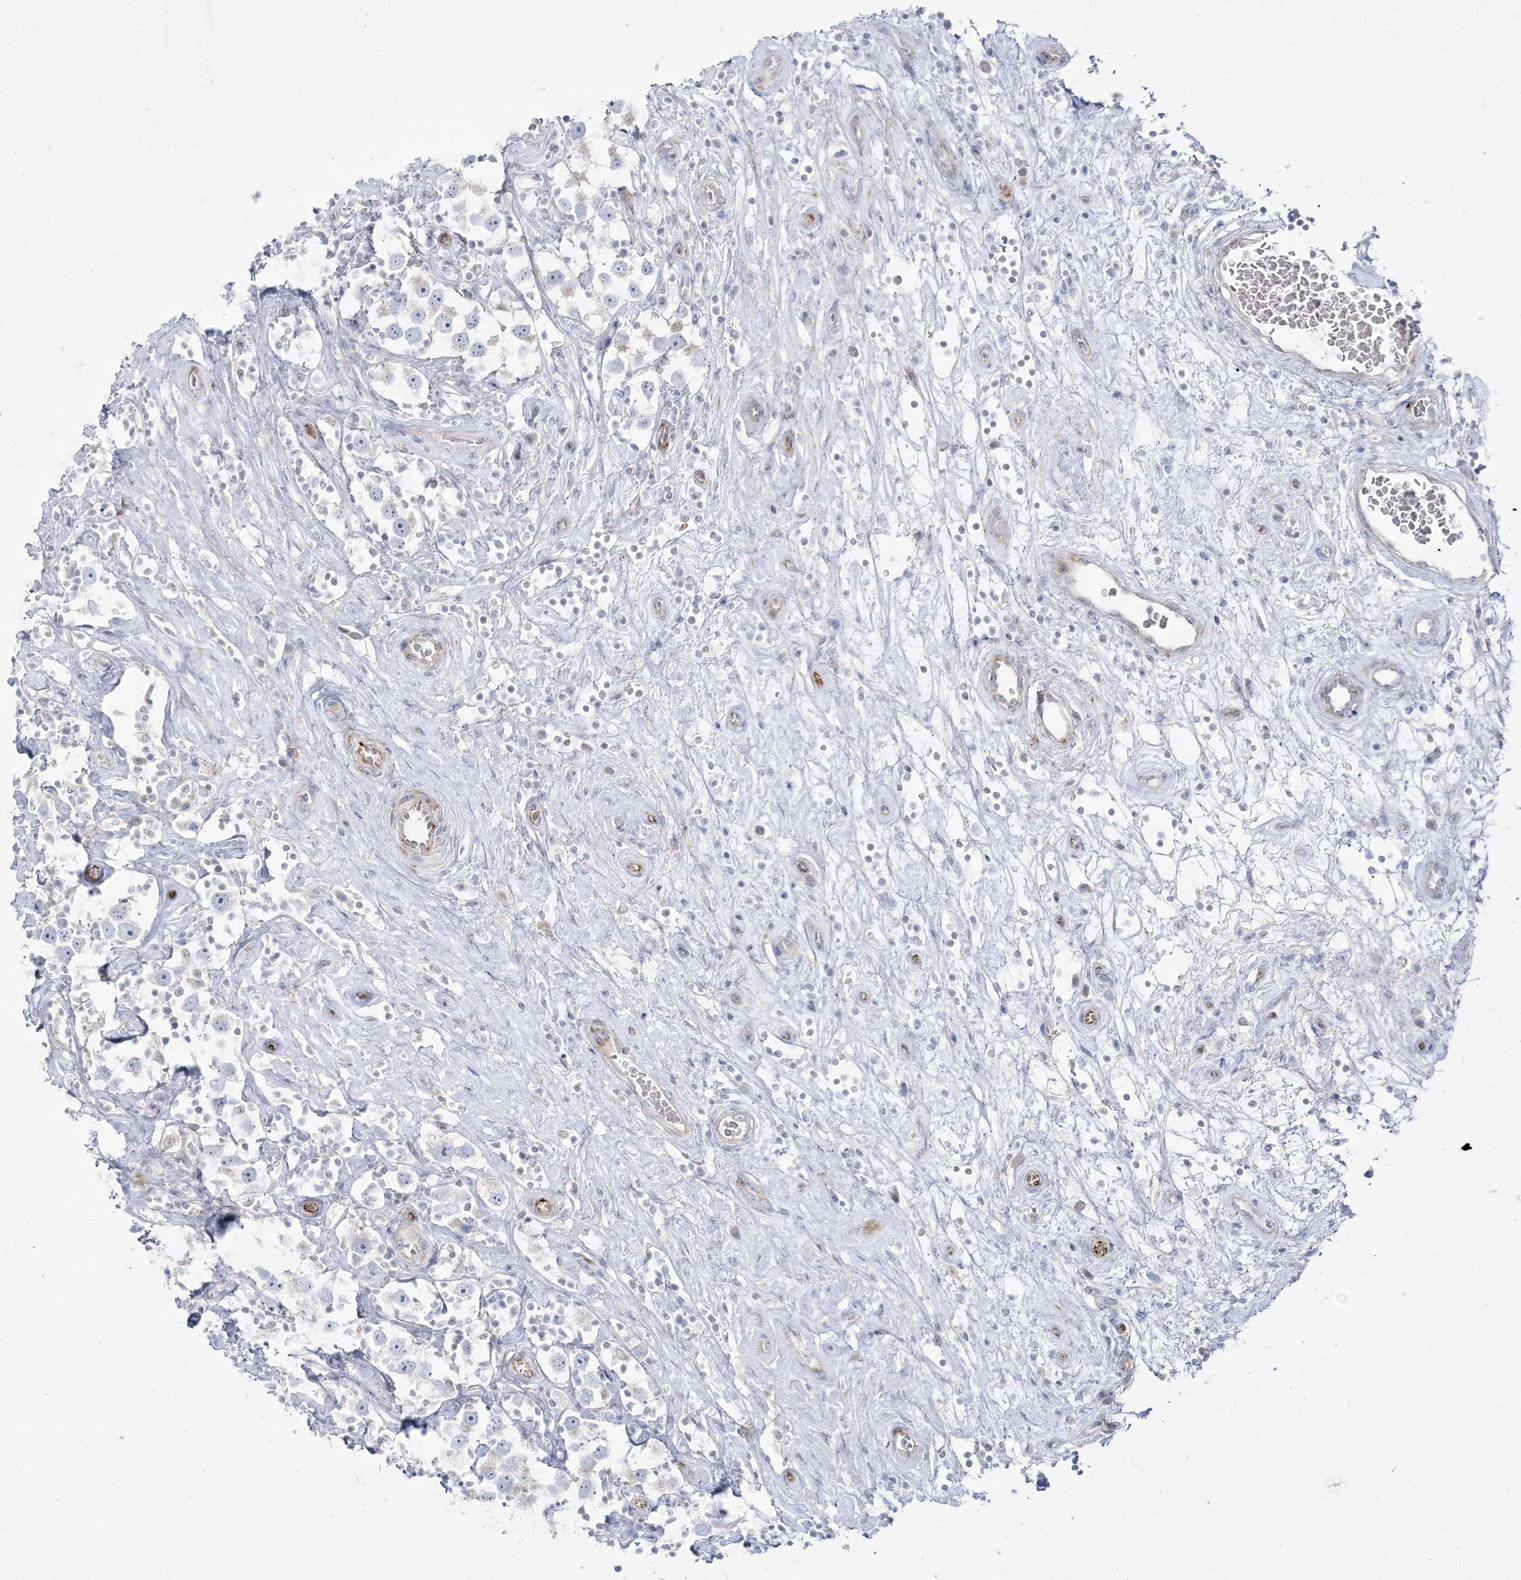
{"staining": {"intensity": "negative", "quantity": "none", "location": "none"}, "tissue": "testis cancer", "cell_type": "Tumor cells", "image_type": "cancer", "snomed": [{"axis": "morphology", "description": "Seminoma, NOS"}, {"axis": "topography", "description": "Testis"}], "caption": "IHC of seminoma (testis) exhibits no positivity in tumor cells.", "gene": "GPAT2", "patient": {"sex": "male", "age": 49}}